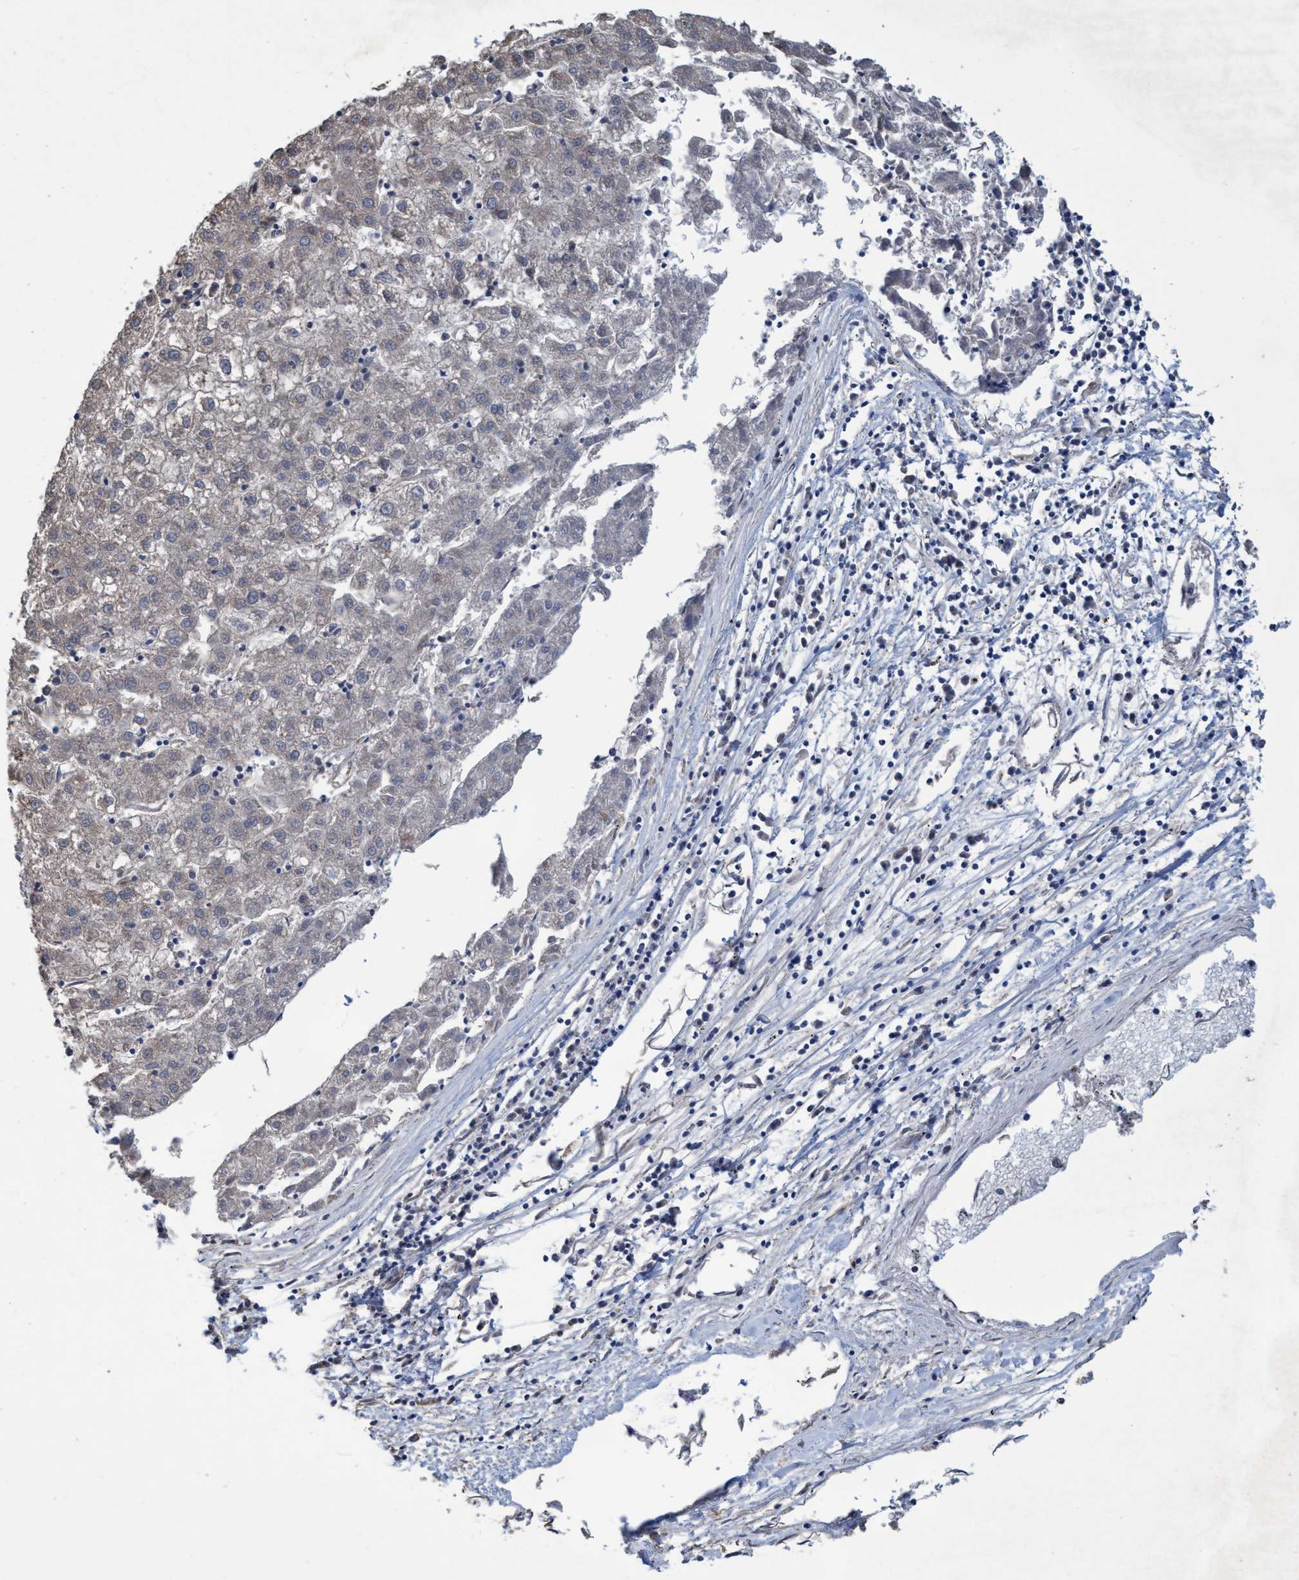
{"staining": {"intensity": "weak", "quantity": "<25%", "location": "cytoplasmic/membranous"}, "tissue": "liver cancer", "cell_type": "Tumor cells", "image_type": "cancer", "snomed": [{"axis": "morphology", "description": "Carcinoma, Hepatocellular, NOS"}, {"axis": "topography", "description": "Liver"}], "caption": "Tumor cells are negative for protein expression in human hepatocellular carcinoma (liver).", "gene": "BICD2", "patient": {"sex": "male", "age": 72}}